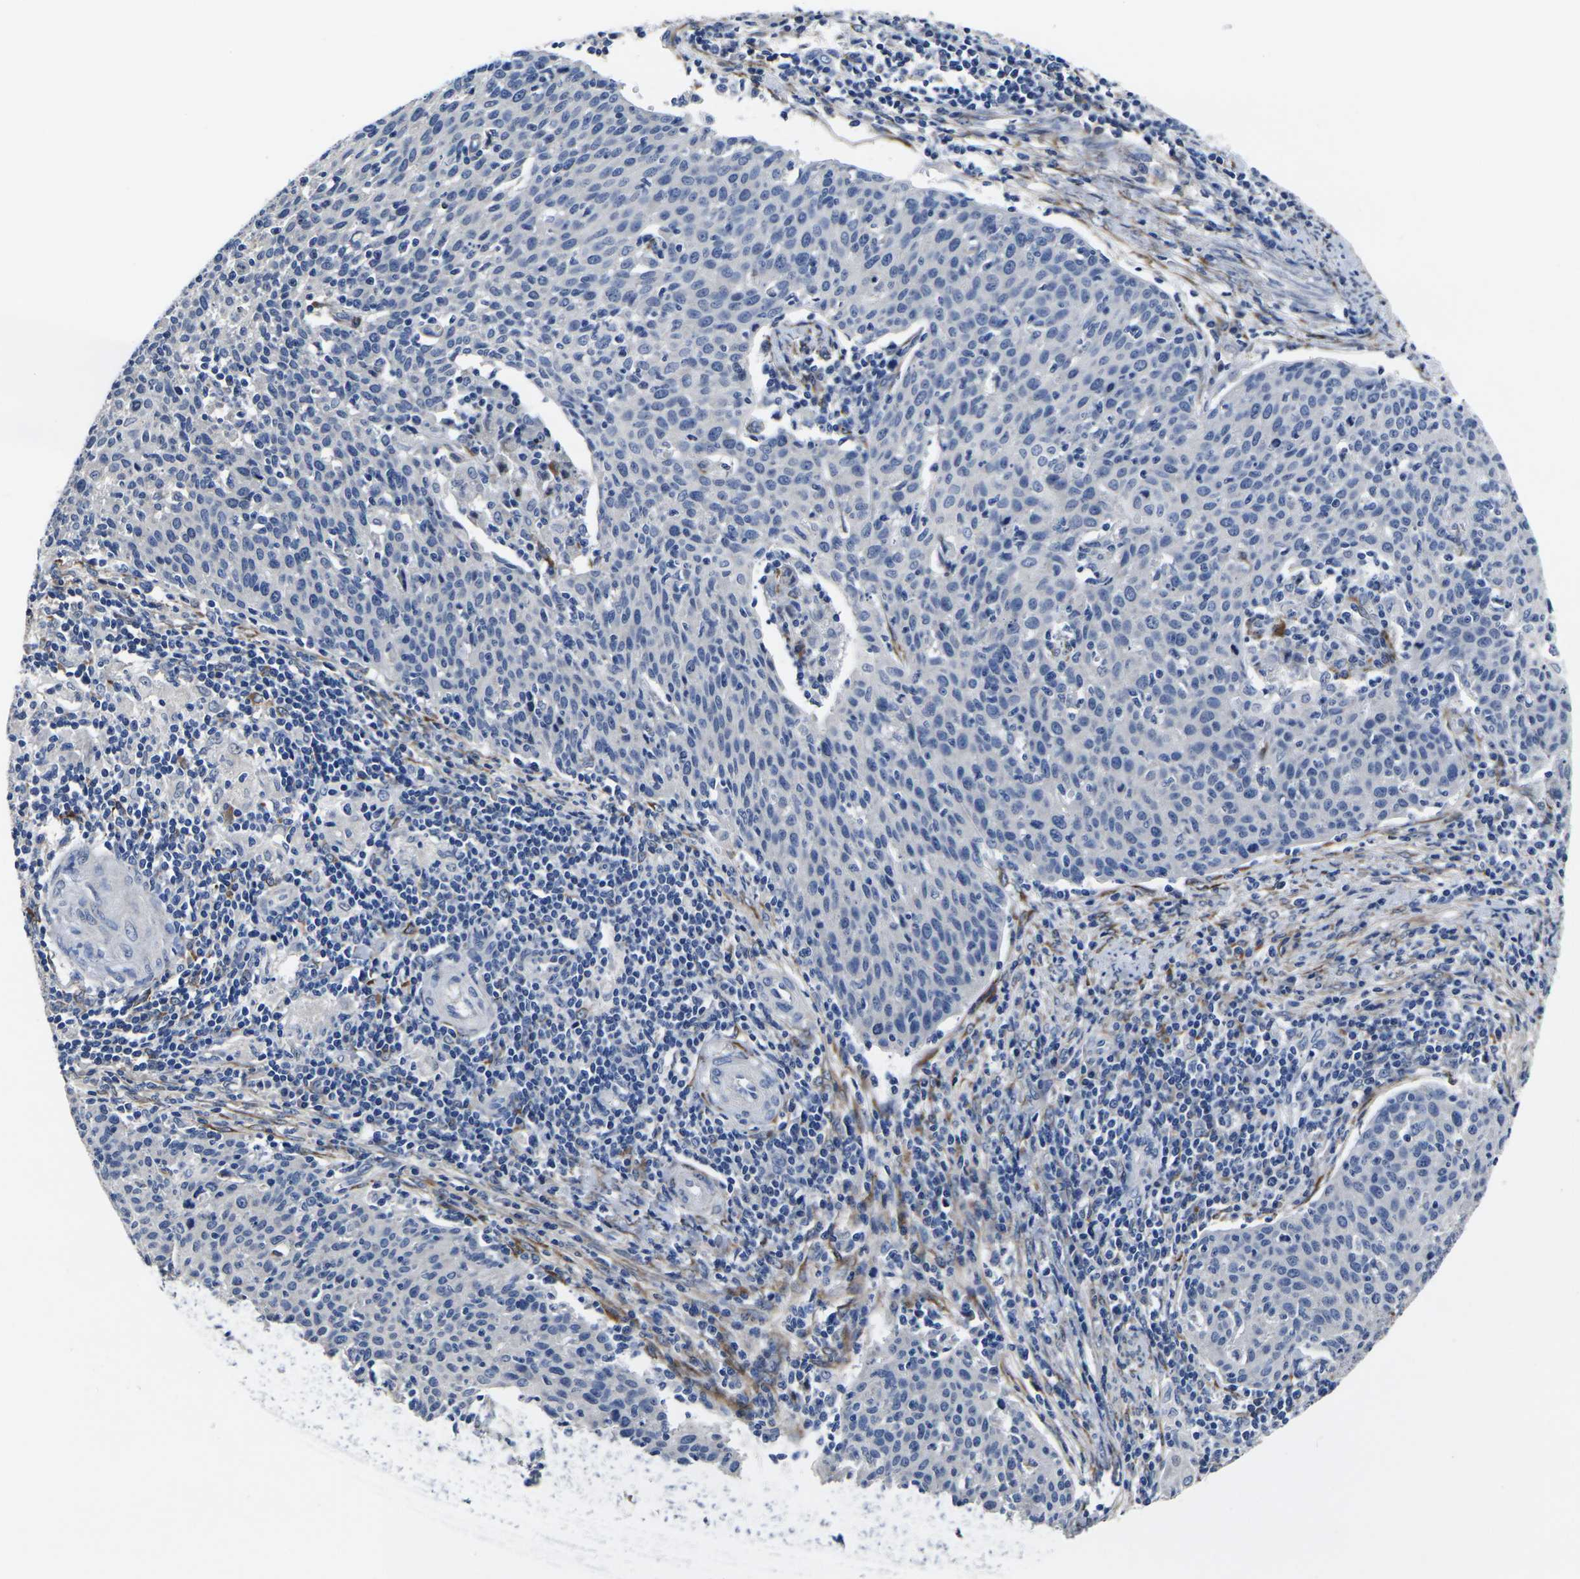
{"staining": {"intensity": "negative", "quantity": "none", "location": "none"}, "tissue": "cervical cancer", "cell_type": "Tumor cells", "image_type": "cancer", "snomed": [{"axis": "morphology", "description": "Squamous cell carcinoma, NOS"}, {"axis": "topography", "description": "Cervix"}], "caption": "Immunohistochemical staining of human cervical cancer exhibits no significant expression in tumor cells.", "gene": "CYP2C8", "patient": {"sex": "female", "age": 38}}